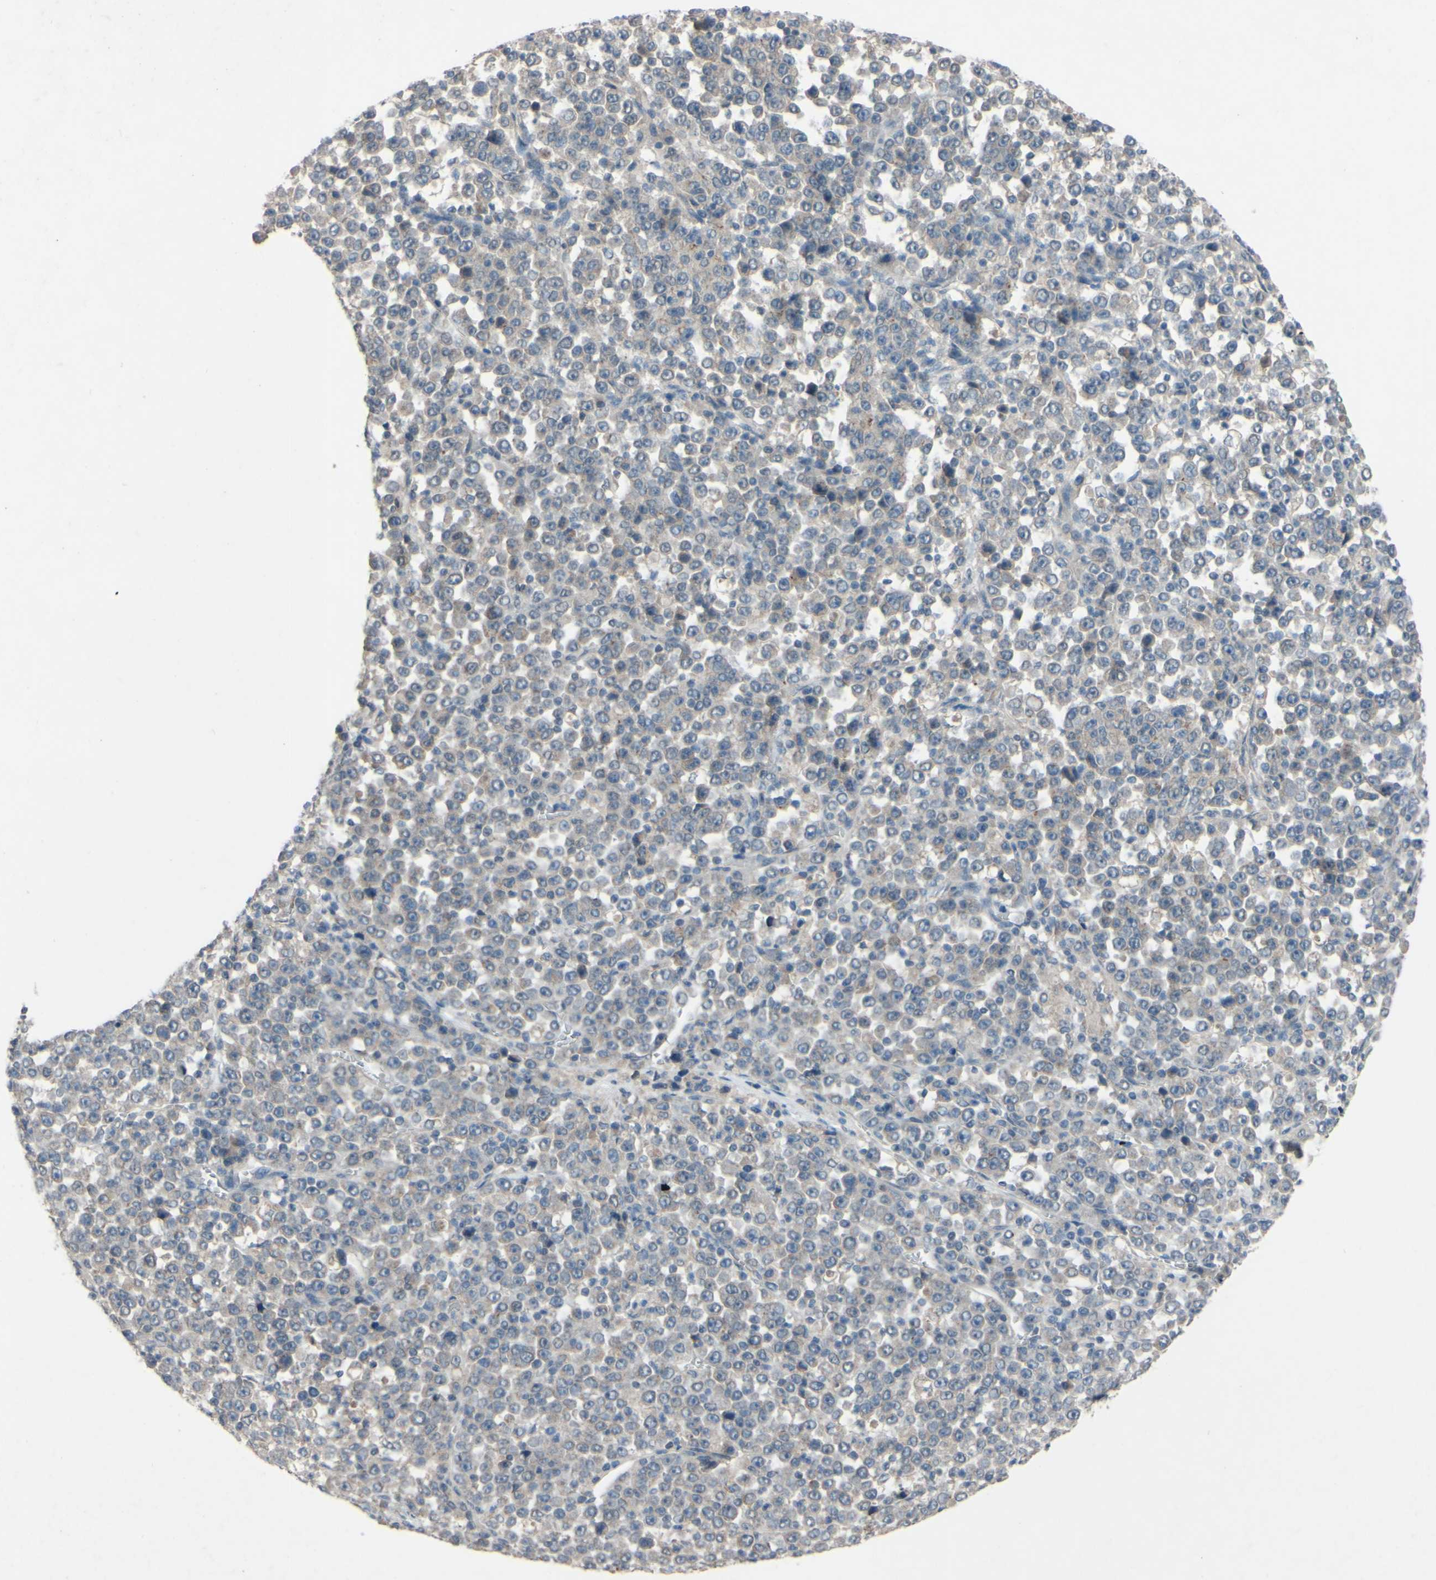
{"staining": {"intensity": "weak", "quantity": "<25%", "location": "cytoplasmic/membranous"}, "tissue": "stomach cancer", "cell_type": "Tumor cells", "image_type": "cancer", "snomed": [{"axis": "morphology", "description": "Normal tissue, NOS"}, {"axis": "morphology", "description": "Adenocarcinoma, NOS"}, {"axis": "topography", "description": "Stomach, upper"}, {"axis": "topography", "description": "Stomach"}], "caption": "Protein analysis of stomach adenocarcinoma exhibits no significant expression in tumor cells.", "gene": "CDCP1", "patient": {"sex": "male", "age": 59}}